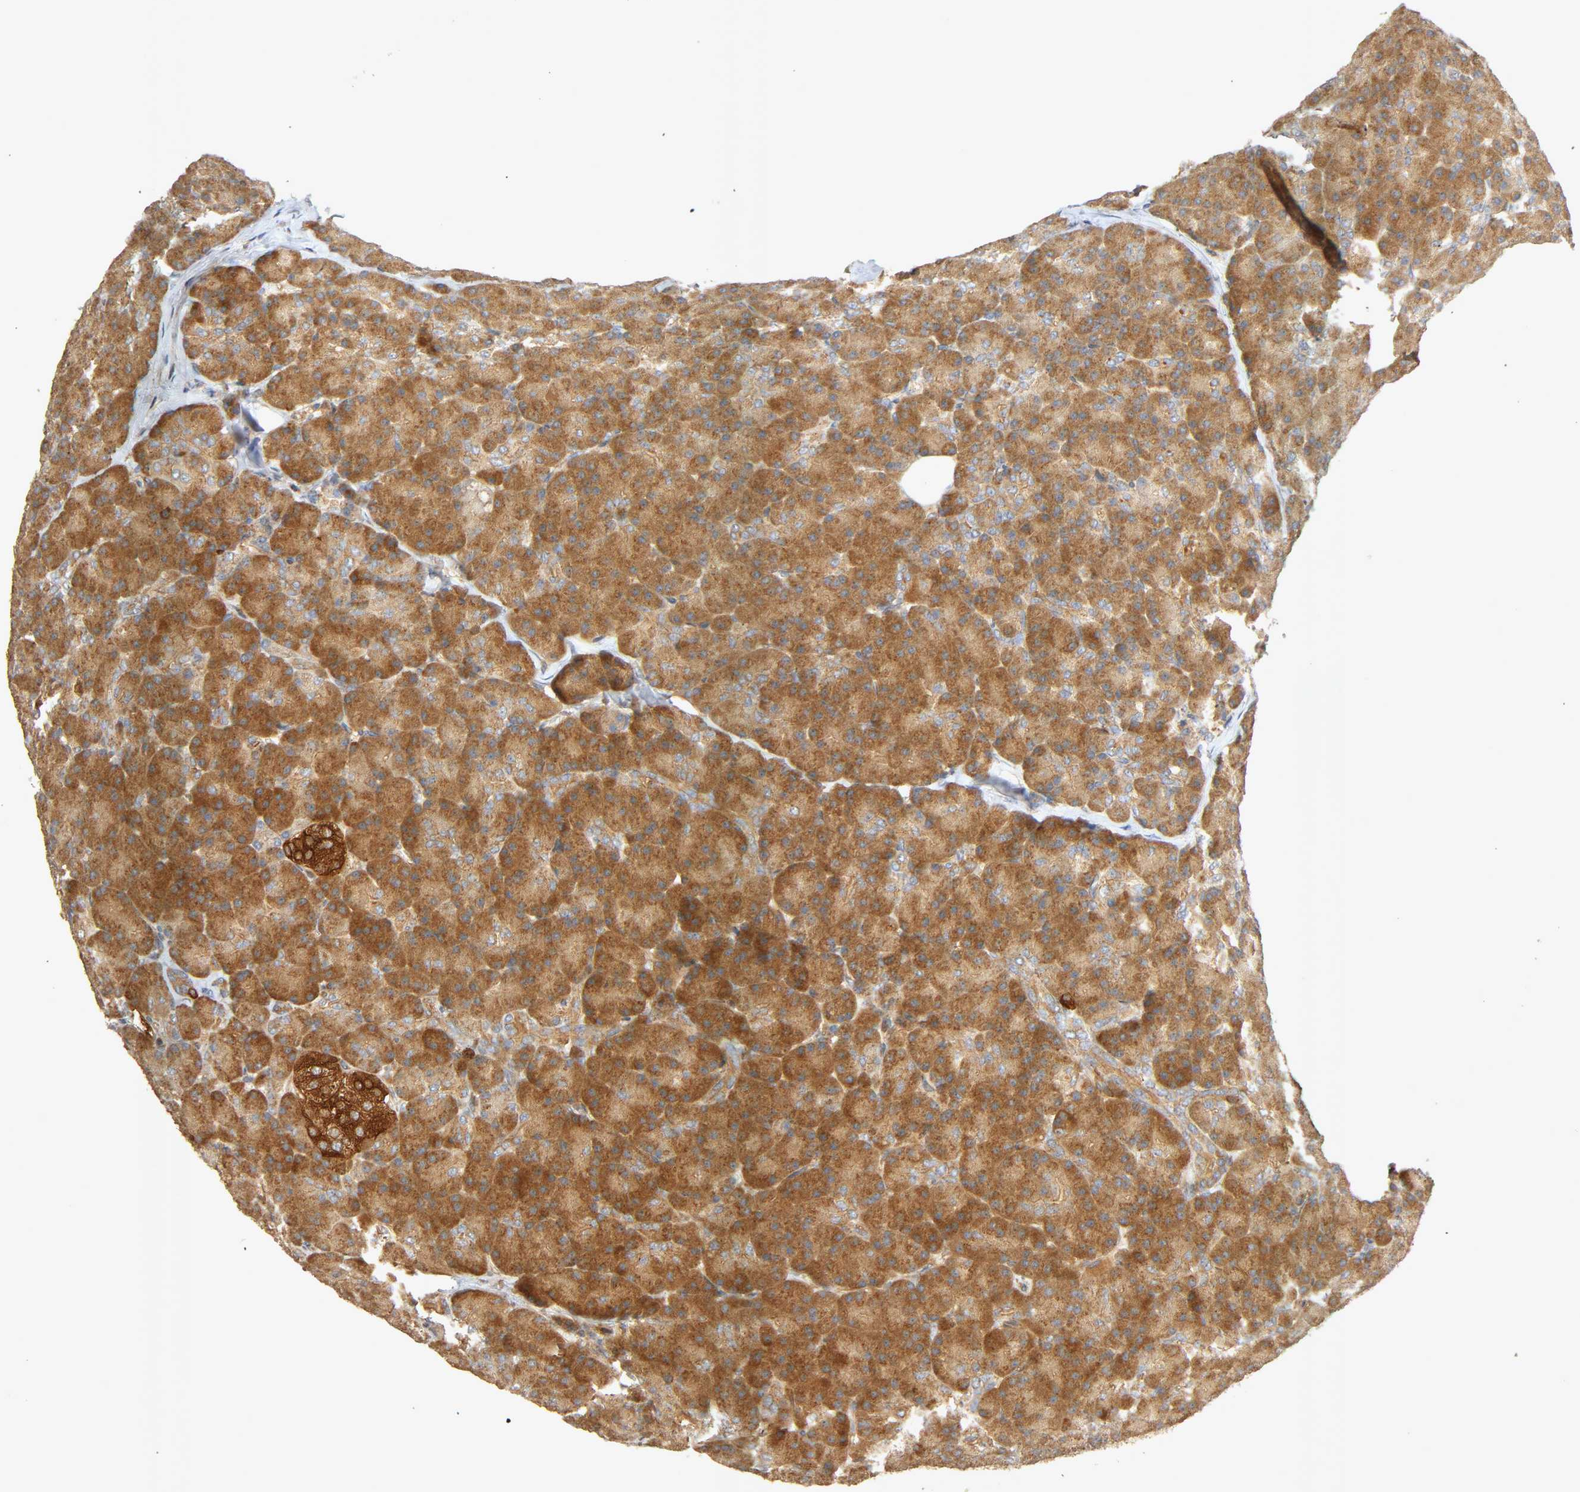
{"staining": {"intensity": "moderate", "quantity": ">75%", "location": "cytoplasmic/membranous"}, "tissue": "pancreas", "cell_type": "Exocrine glandular cells", "image_type": "normal", "snomed": [{"axis": "morphology", "description": "Normal tissue, NOS"}, {"axis": "topography", "description": "Pancreas"}], "caption": "Pancreas stained with immunohistochemistry exhibits moderate cytoplasmic/membranous expression in approximately >75% of exocrine glandular cells. (Brightfield microscopy of DAB IHC at high magnification).", "gene": "SGSM1", "patient": {"sex": "female", "age": 43}}